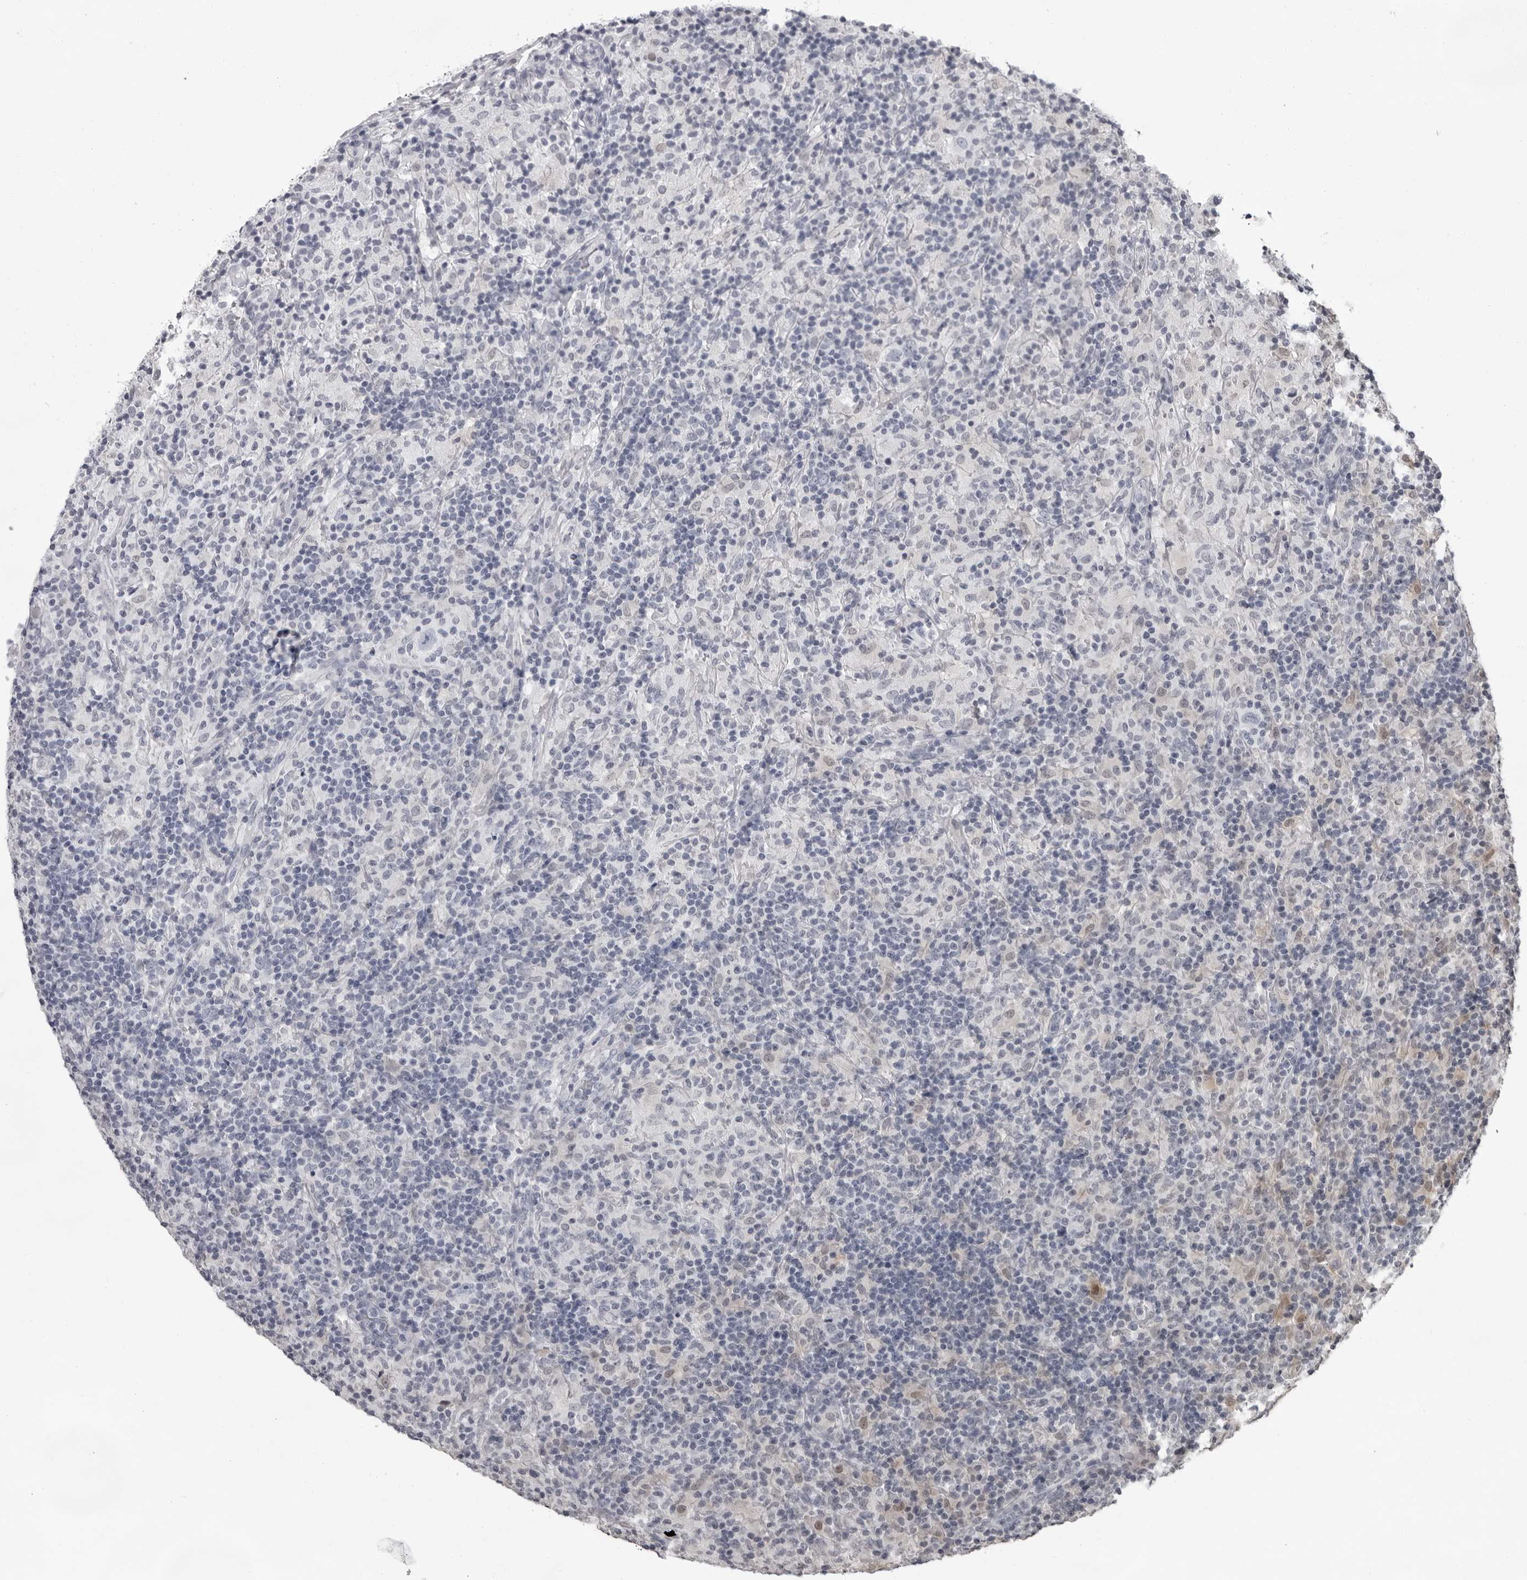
{"staining": {"intensity": "negative", "quantity": "none", "location": "none"}, "tissue": "lymphoma", "cell_type": "Tumor cells", "image_type": "cancer", "snomed": [{"axis": "morphology", "description": "Hodgkin's disease, NOS"}, {"axis": "topography", "description": "Lymph node"}], "caption": "Image shows no significant protein expression in tumor cells of Hodgkin's disease.", "gene": "LZIC", "patient": {"sex": "male", "age": 70}}